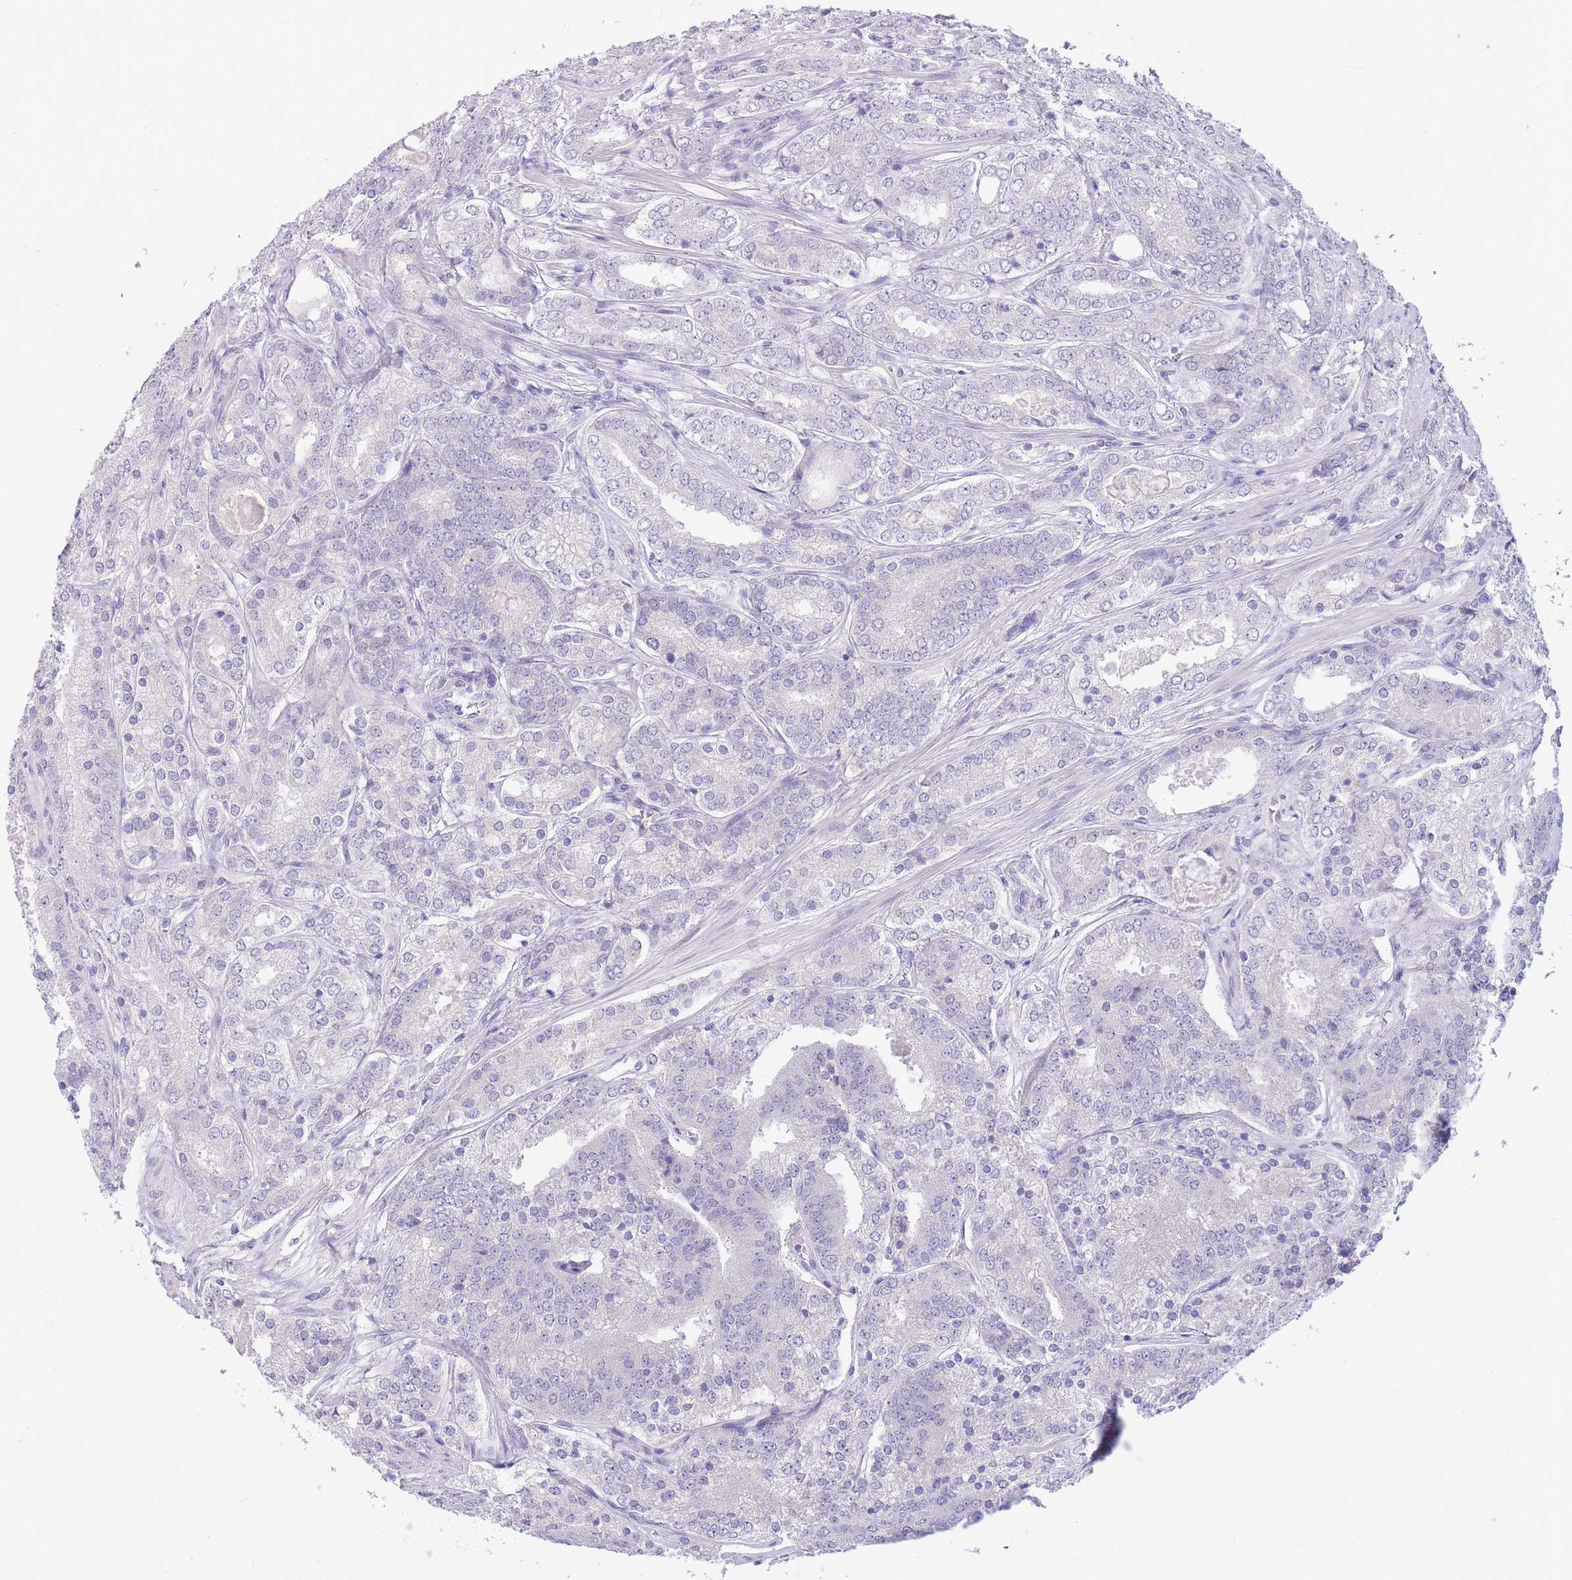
{"staining": {"intensity": "negative", "quantity": "none", "location": "none"}, "tissue": "prostate cancer", "cell_type": "Tumor cells", "image_type": "cancer", "snomed": [{"axis": "morphology", "description": "Adenocarcinoma, High grade"}, {"axis": "topography", "description": "Prostate"}], "caption": "Tumor cells show no significant protein positivity in prostate cancer. (IHC, brightfield microscopy, high magnification).", "gene": "ASAP3", "patient": {"sex": "male", "age": 63}}